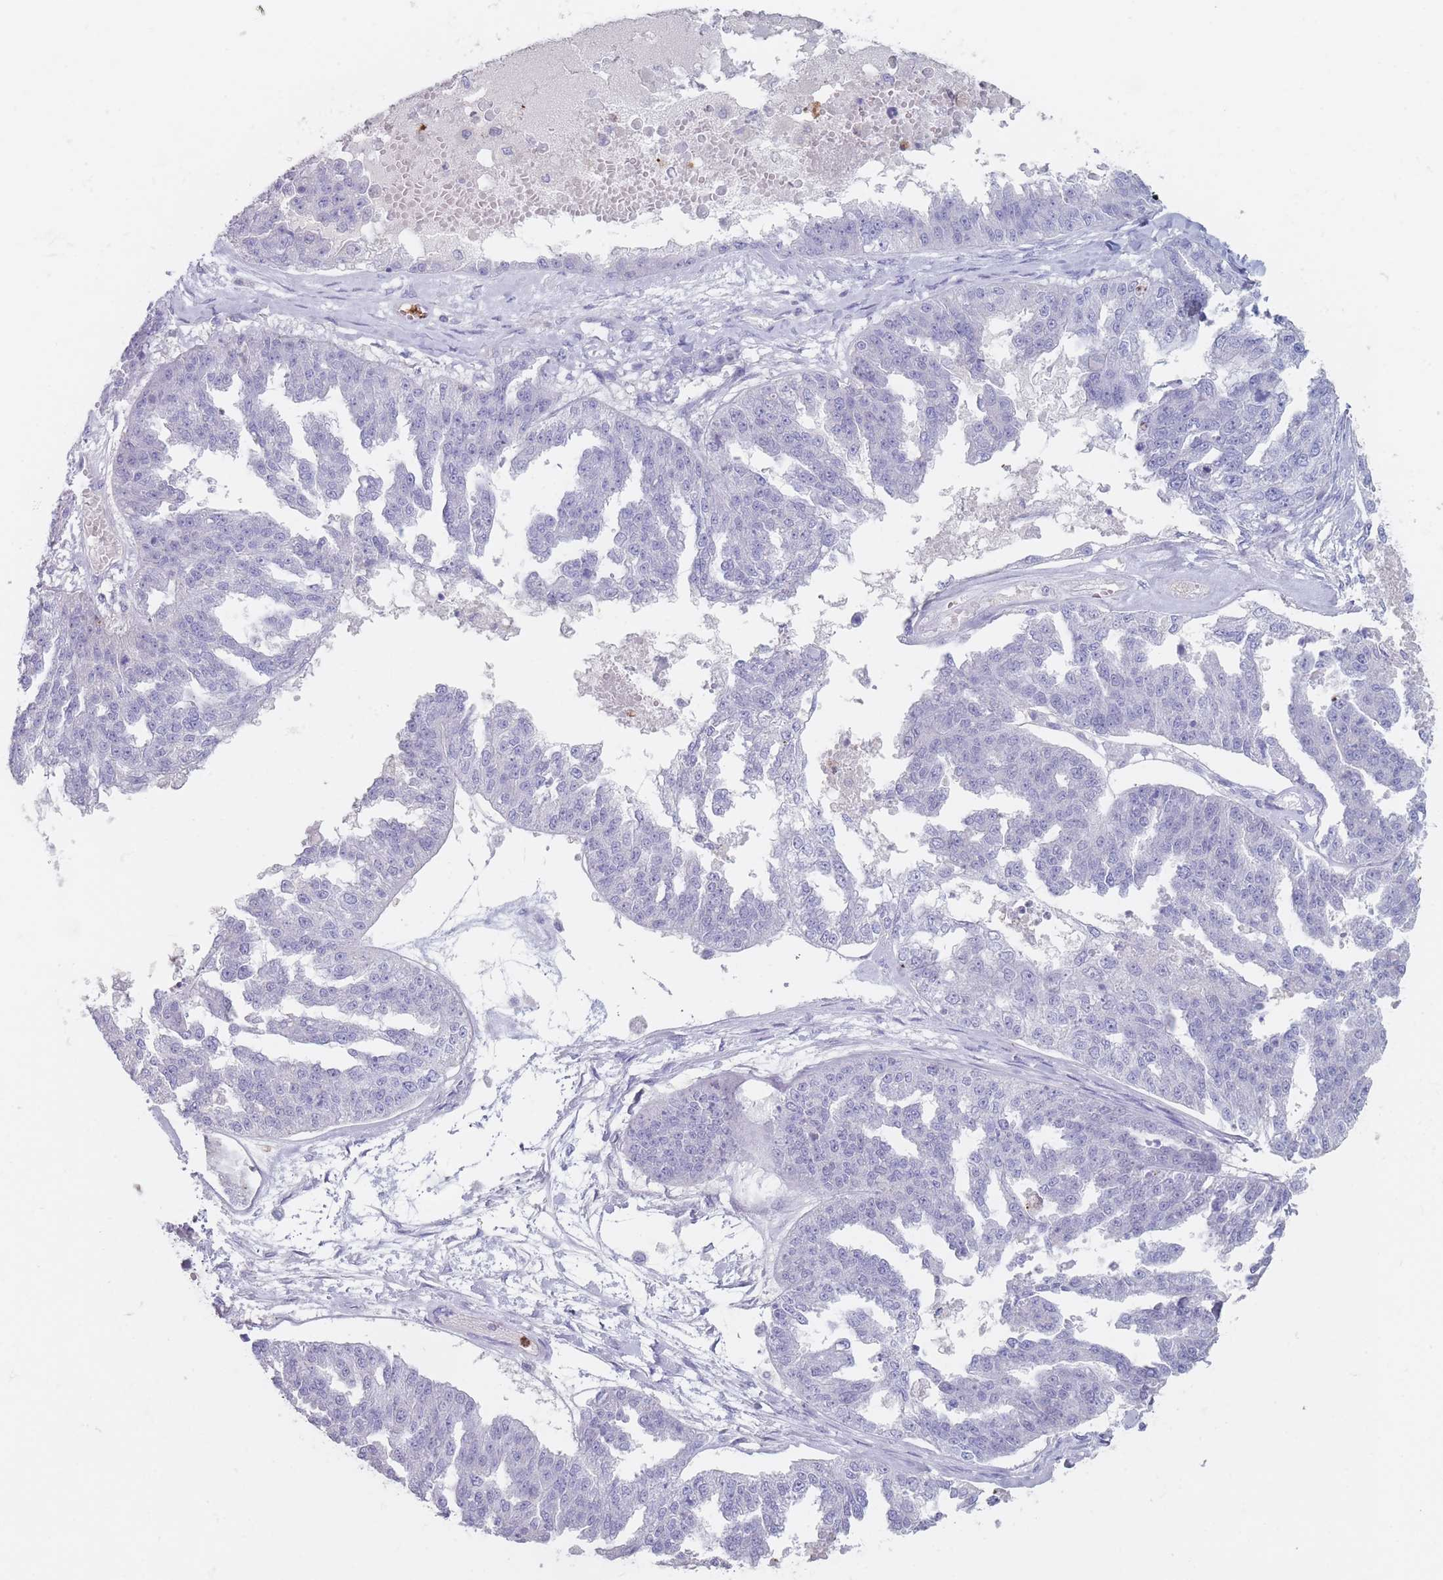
{"staining": {"intensity": "negative", "quantity": "none", "location": "none"}, "tissue": "ovarian cancer", "cell_type": "Tumor cells", "image_type": "cancer", "snomed": [{"axis": "morphology", "description": "Cystadenocarcinoma, serous, NOS"}, {"axis": "topography", "description": "Ovary"}], "caption": "Tumor cells are negative for brown protein staining in ovarian cancer (serous cystadenocarcinoma).", "gene": "ATP1A3", "patient": {"sex": "female", "age": 58}}